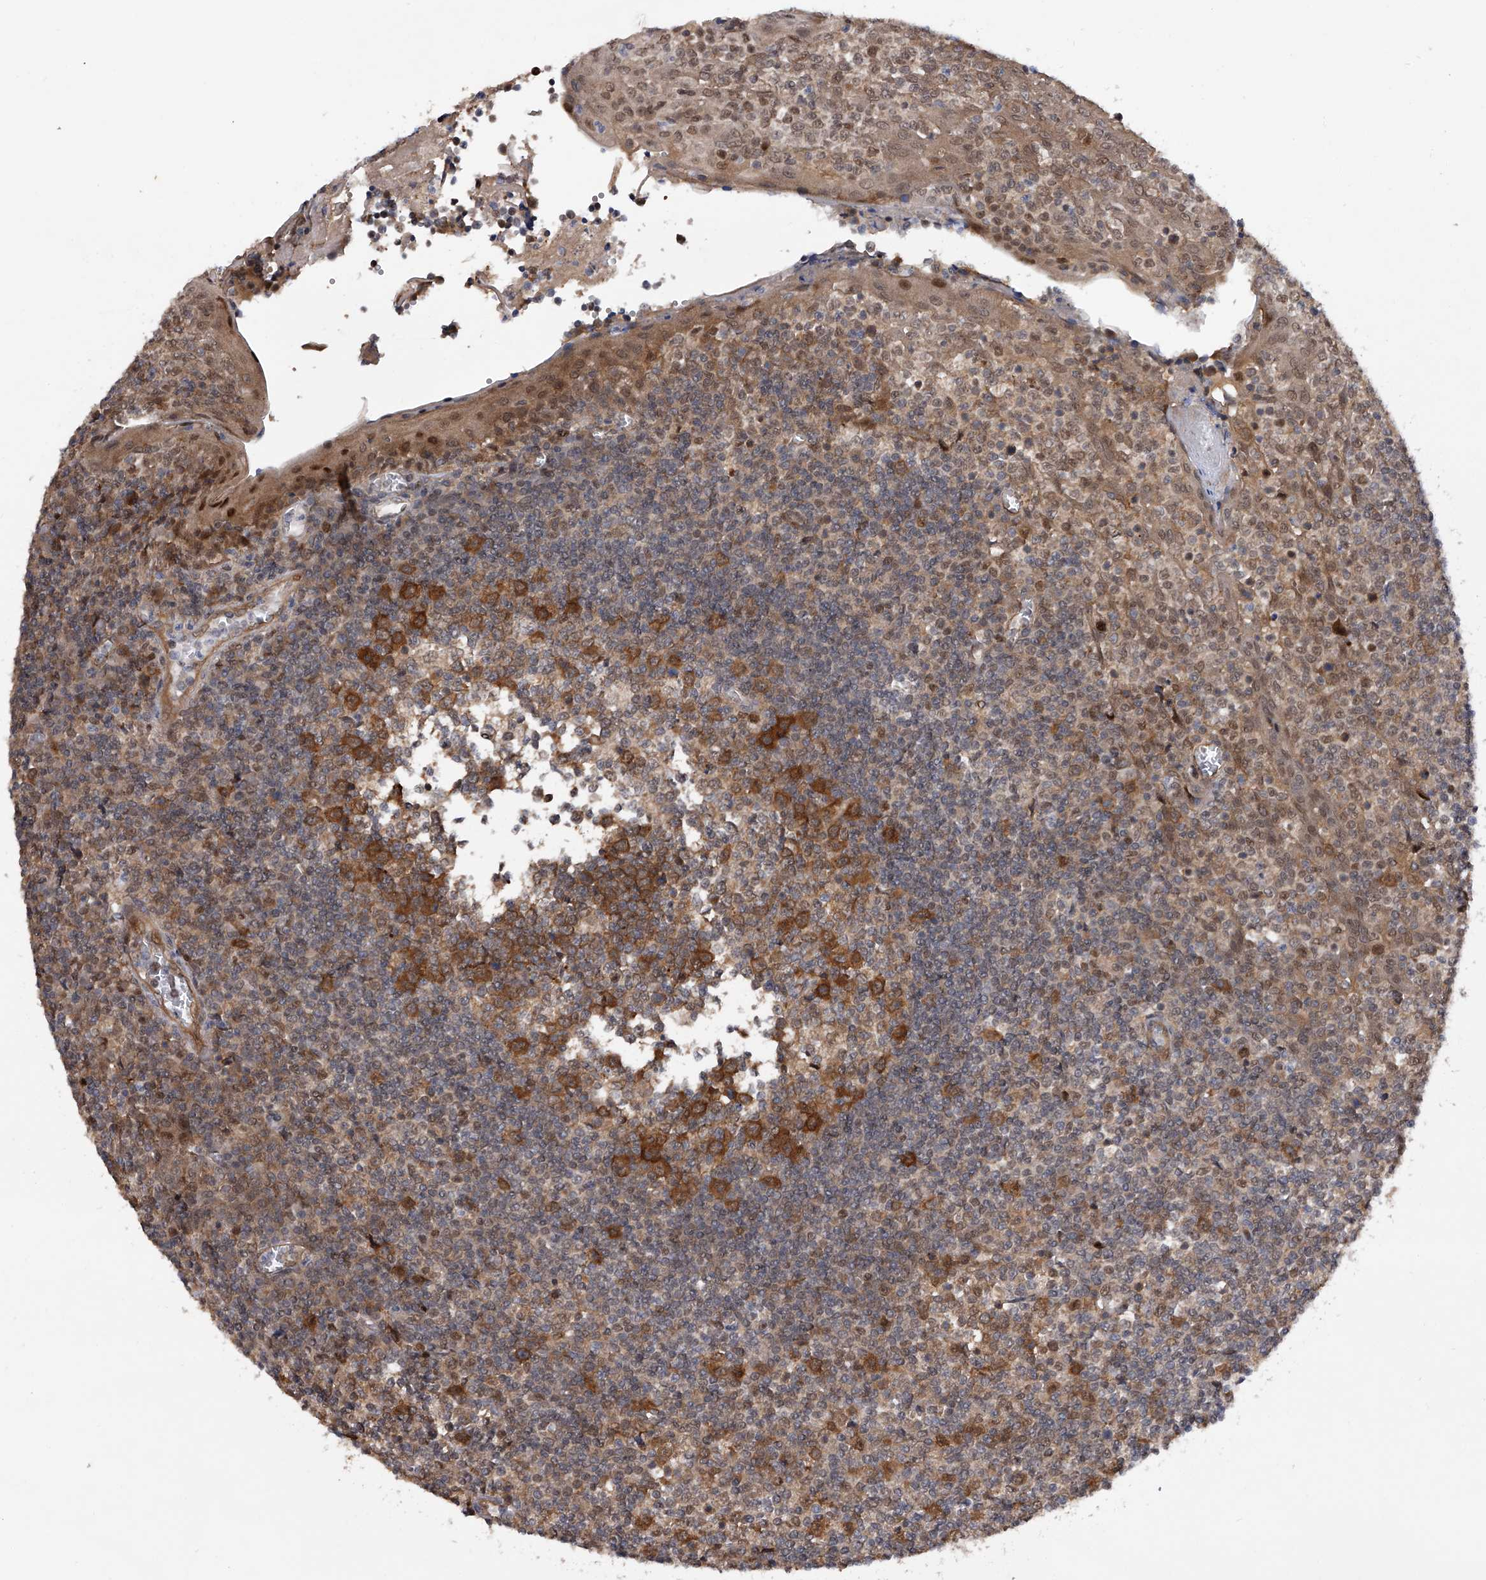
{"staining": {"intensity": "strong", "quantity": "25%-75%", "location": "cytoplasmic/membranous"}, "tissue": "tonsil", "cell_type": "Germinal center cells", "image_type": "normal", "snomed": [{"axis": "morphology", "description": "Normal tissue, NOS"}, {"axis": "topography", "description": "Tonsil"}], "caption": "This is a histology image of immunohistochemistry staining of benign tonsil, which shows strong positivity in the cytoplasmic/membranous of germinal center cells.", "gene": "RWDD2A", "patient": {"sex": "female", "age": 19}}